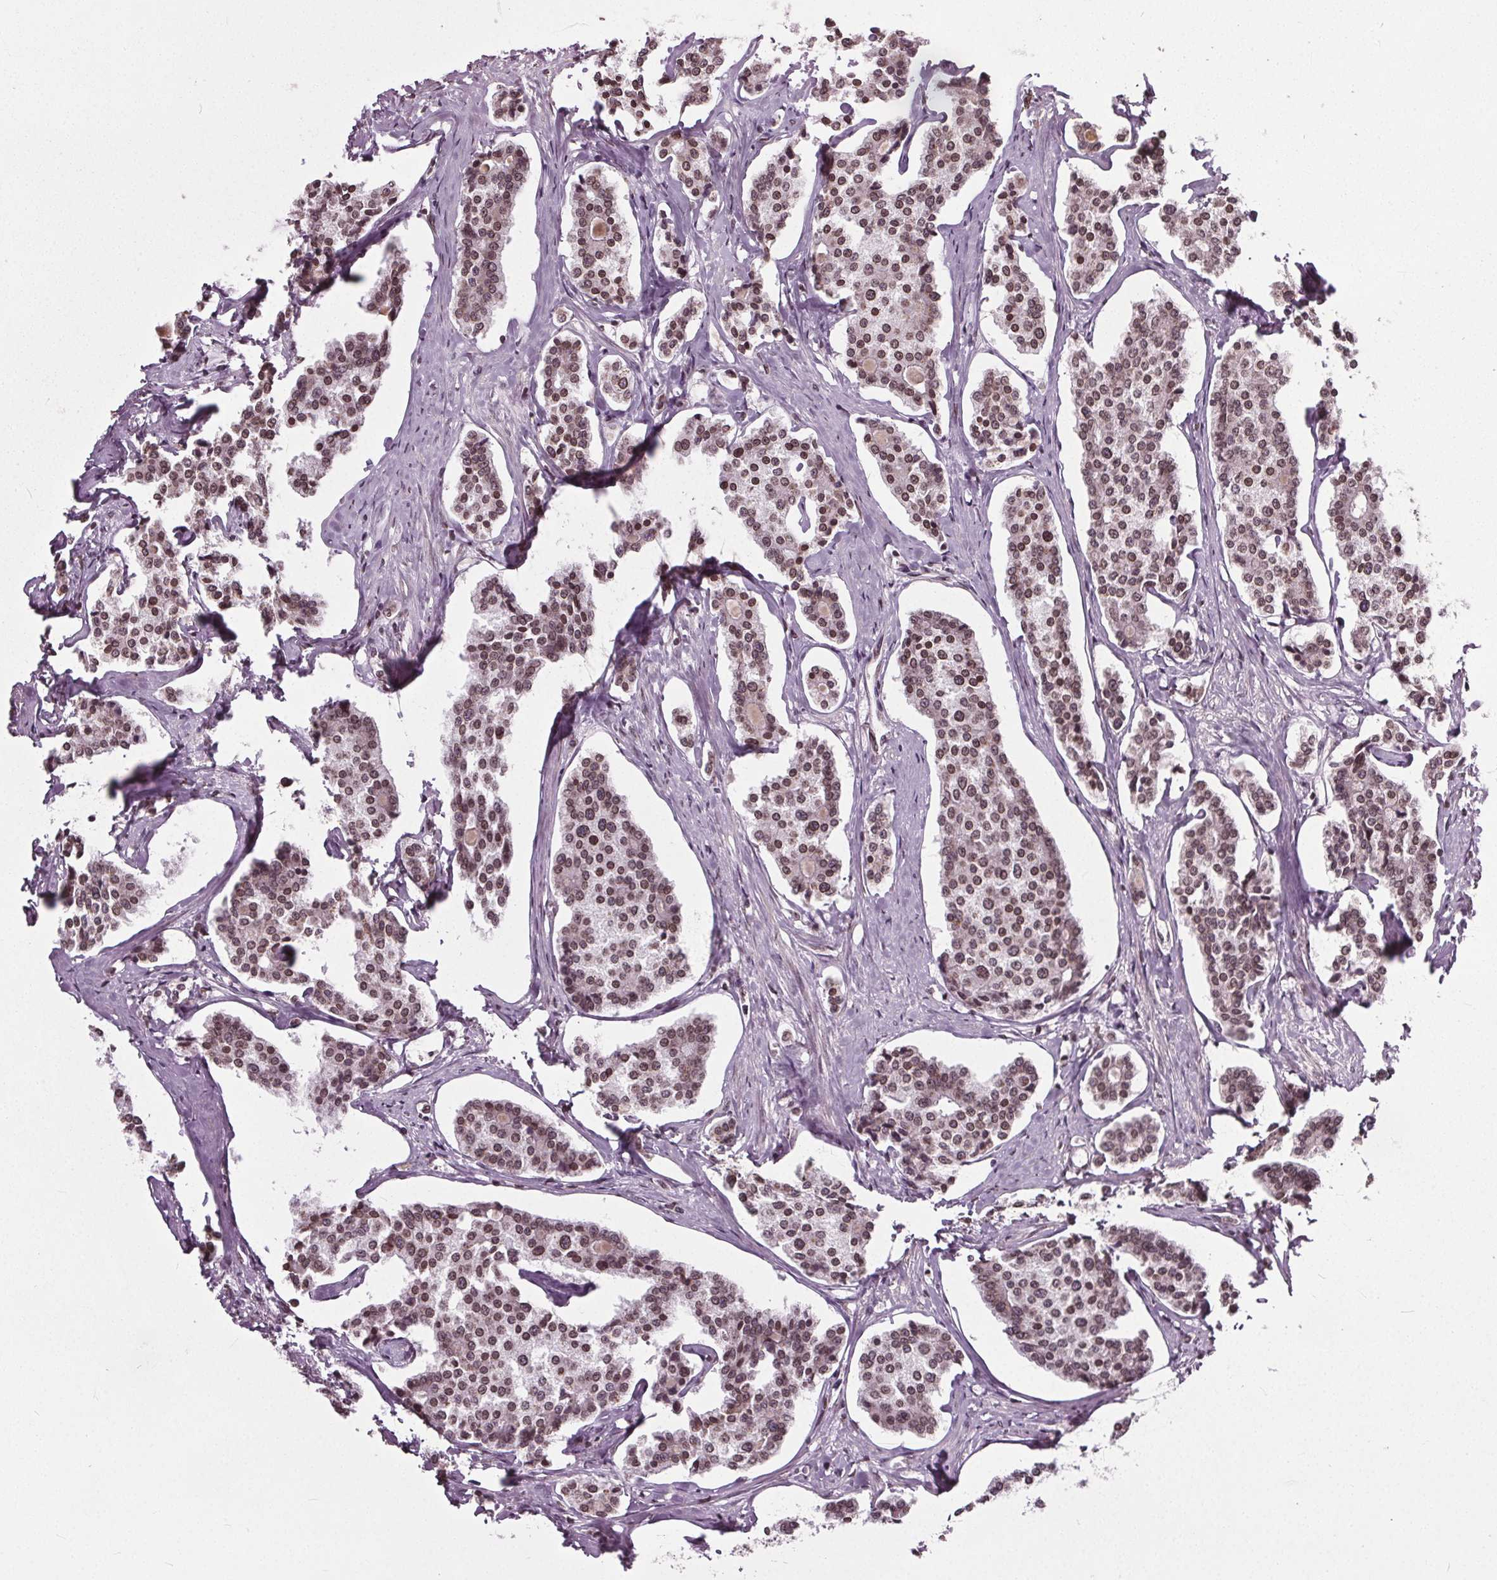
{"staining": {"intensity": "moderate", "quantity": ">75%", "location": "cytoplasmic/membranous,nuclear"}, "tissue": "carcinoid", "cell_type": "Tumor cells", "image_type": "cancer", "snomed": [{"axis": "morphology", "description": "Carcinoid, malignant, NOS"}, {"axis": "topography", "description": "Small intestine"}], "caption": "Immunohistochemistry (IHC) of human malignant carcinoid displays medium levels of moderate cytoplasmic/membranous and nuclear positivity in about >75% of tumor cells.", "gene": "TTC39C", "patient": {"sex": "female", "age": 65}}